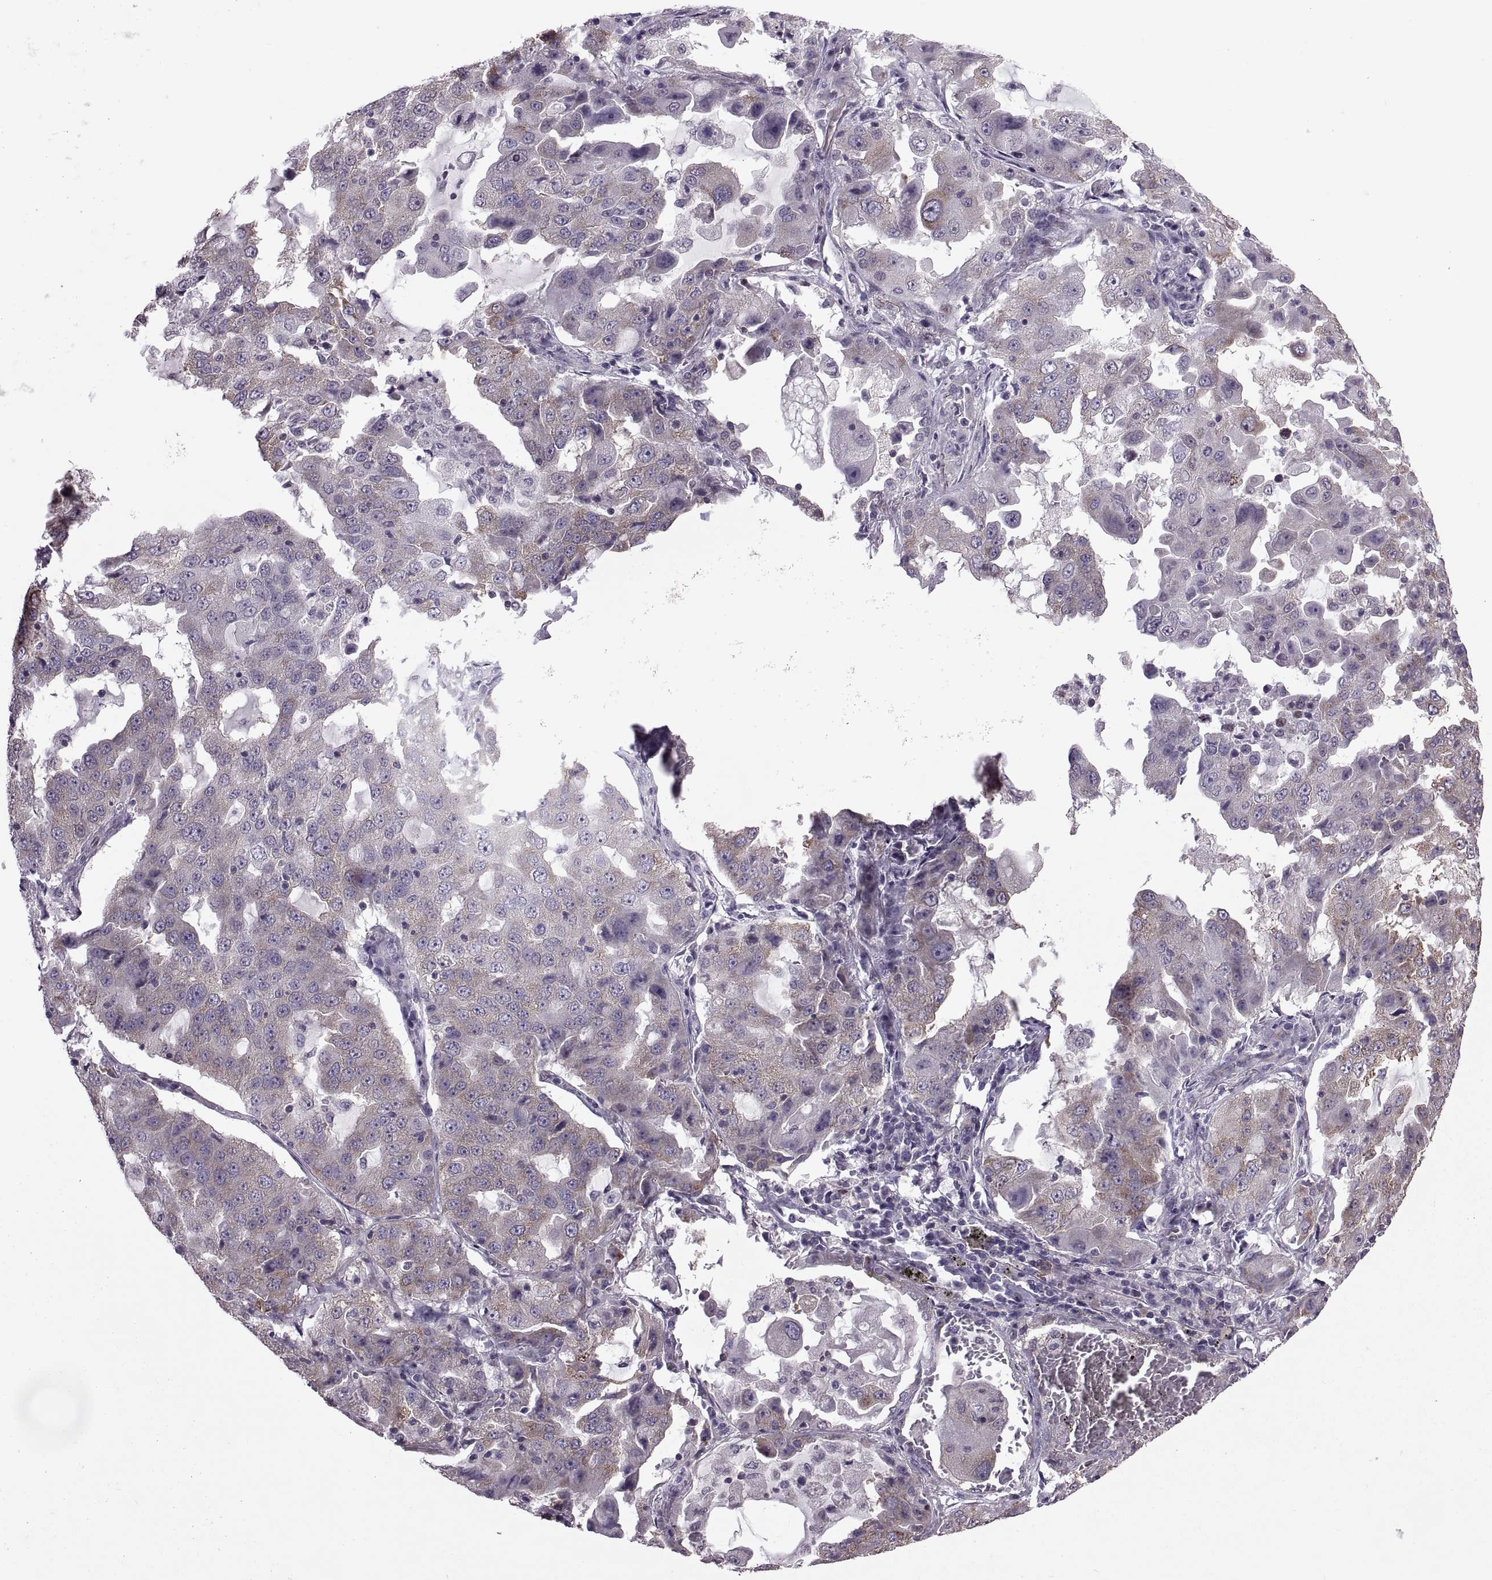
{"staining": {"intensity": "moderate", "quantity": "25%-75%", "location": "cytoplasmic/membranous"}, "tissue": "lung cancer", "cell_type": "Tumor cells", "image_type": "cancer", "snomed": [{"axis": "morphology", "description": "Adenocarcinoma, NOS"}, {"axis": "topography", "description": "Lung"}], "caption": "Immunohistochemical staining of lung cancer exhibits medium levels of moderate cytoplasmic/membranous protein positivity in about 25%-75% of tumor cells.", "gene": "PABPC1", "patient": {"sex": "female", "age": 61}}